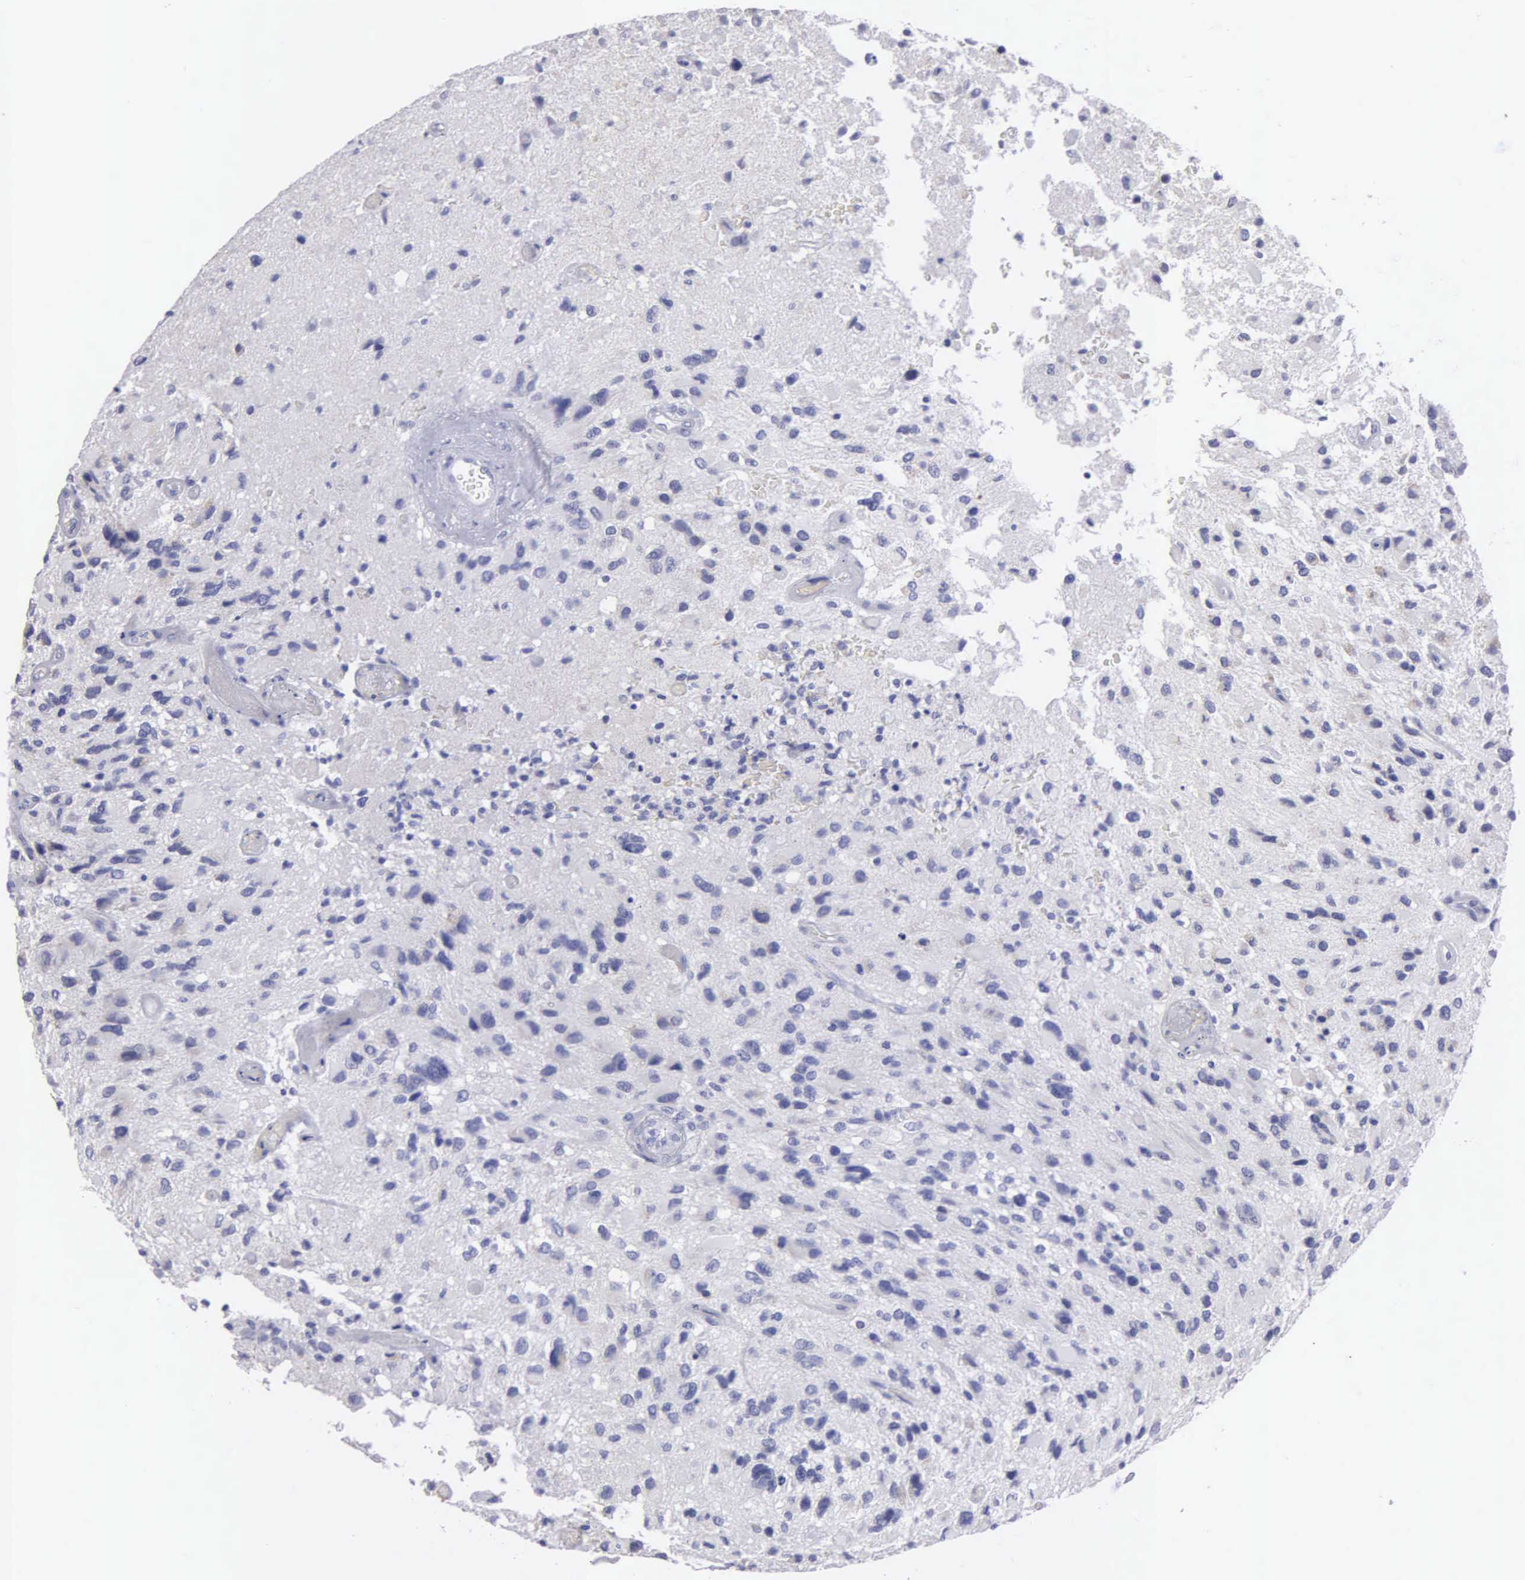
{"staining": {"intensity": "negative", "quantity": "none", "location": "none"}, "tissue": "glioma", "cell_type": "Tumor cells", "image_type": "cancer", "snomed": [{"axis": "morphology", "description": "Glioma, malignant, High grade"}, {"axis": "topography", "description": "Brain"}], "caption": "IHC of glioma reveals no staining in tumor cells.", "gene": "FBLN5", "patient": {"sex": "male", "age": 69}}